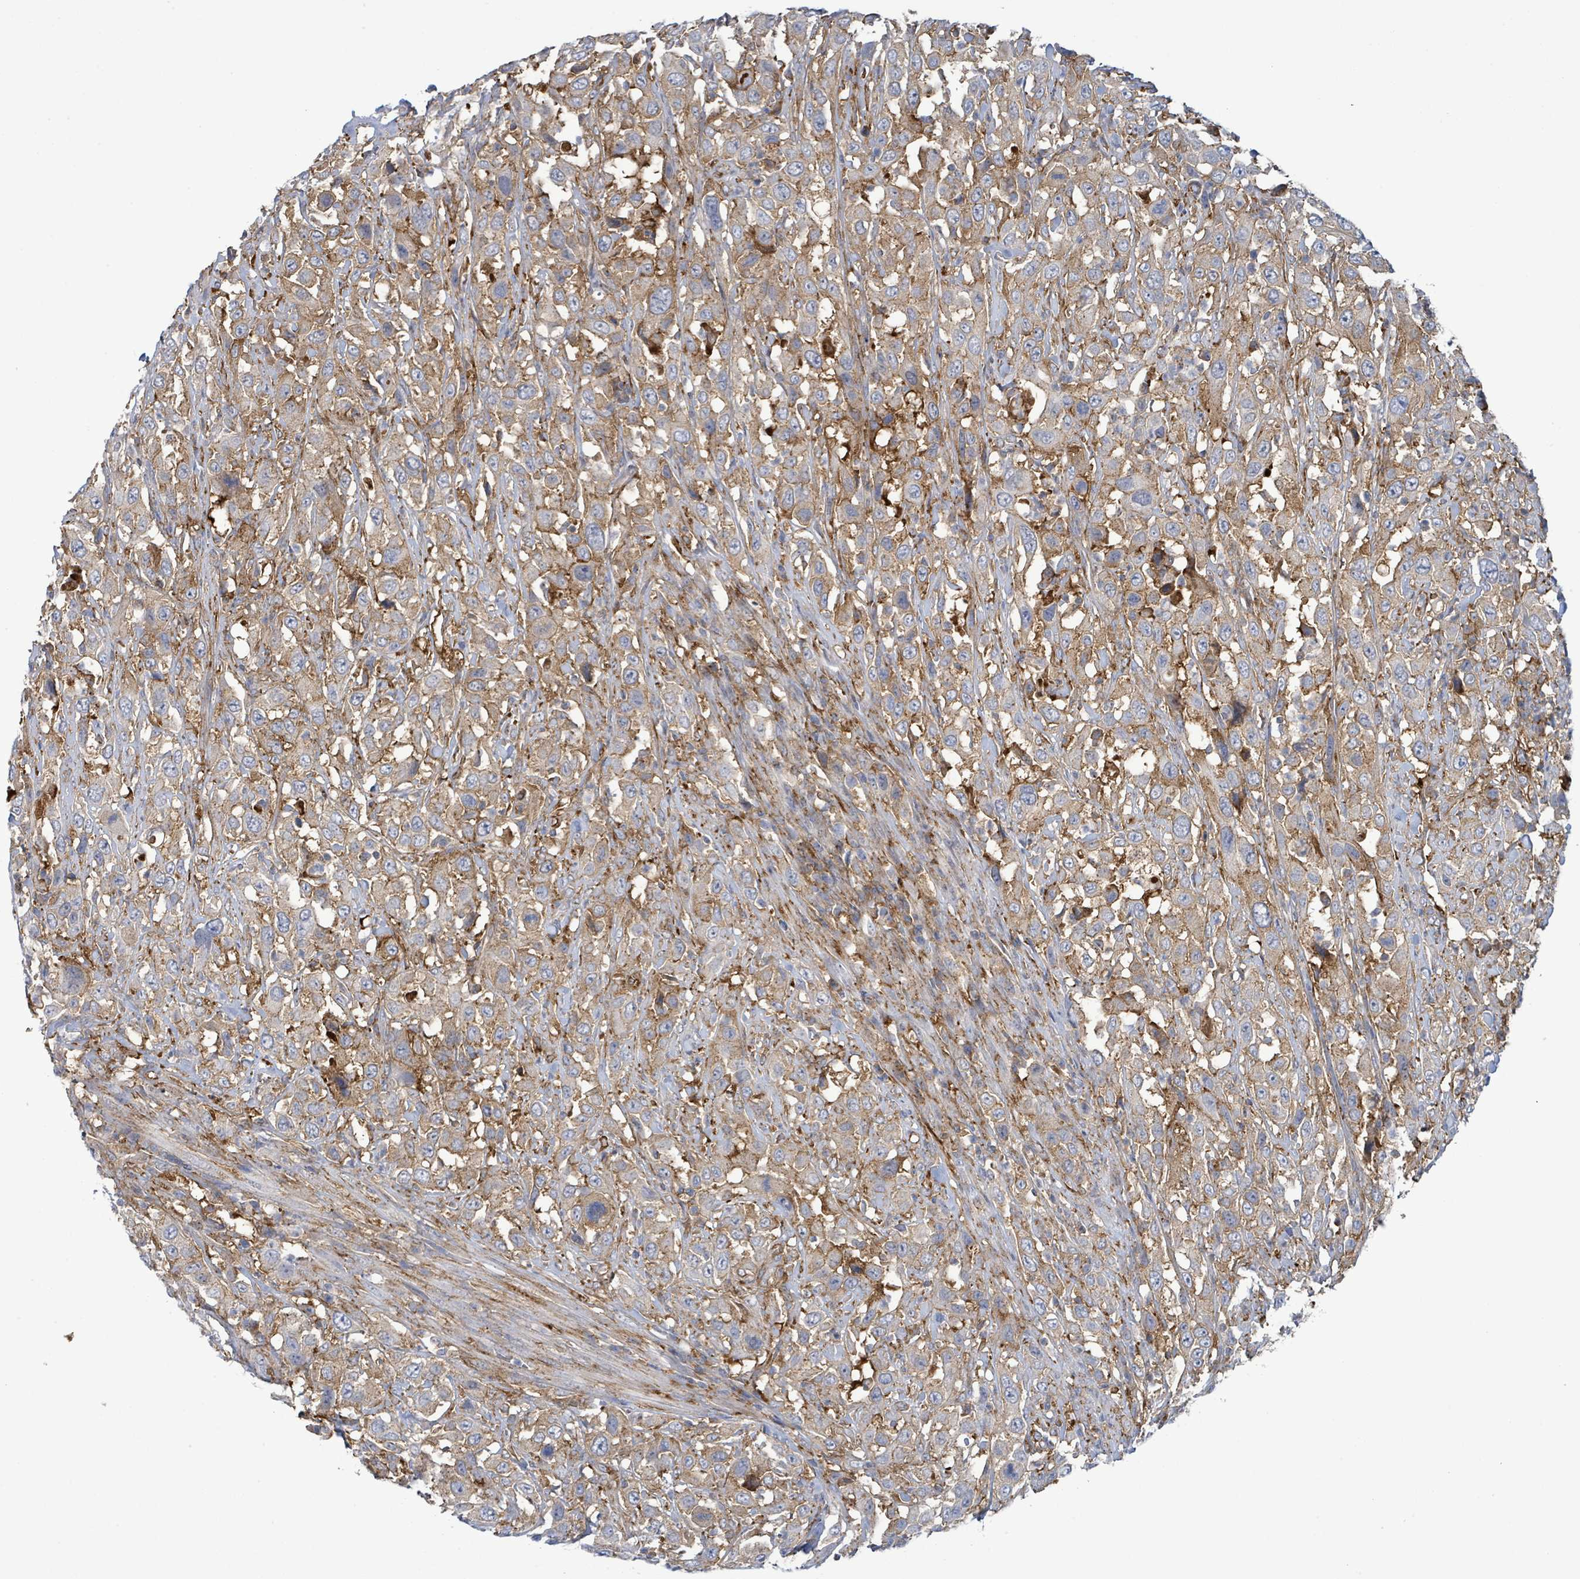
{"staining": {"intensity": "moderate", "quantity": "25%-75%", "location": "cytoplasmic/membranous"}, "tissue": "urothelial cancer", "cell_type": "Tumor cells", "image_type": "cancer", "snomed": [{"axis": "morphology", "description": "Urothelial carcinoma, High grade"}, {"axis": "topography", "description": "Urinary bladder"}], "caption": "The photomicrograph reveals a brown stain indicating the presence of a protein in the cytoplasmic/membranous of tumor cells in urothelial cancer.", "gene": "EGFL7", "patient": {"sex": "male", "age": 61}}